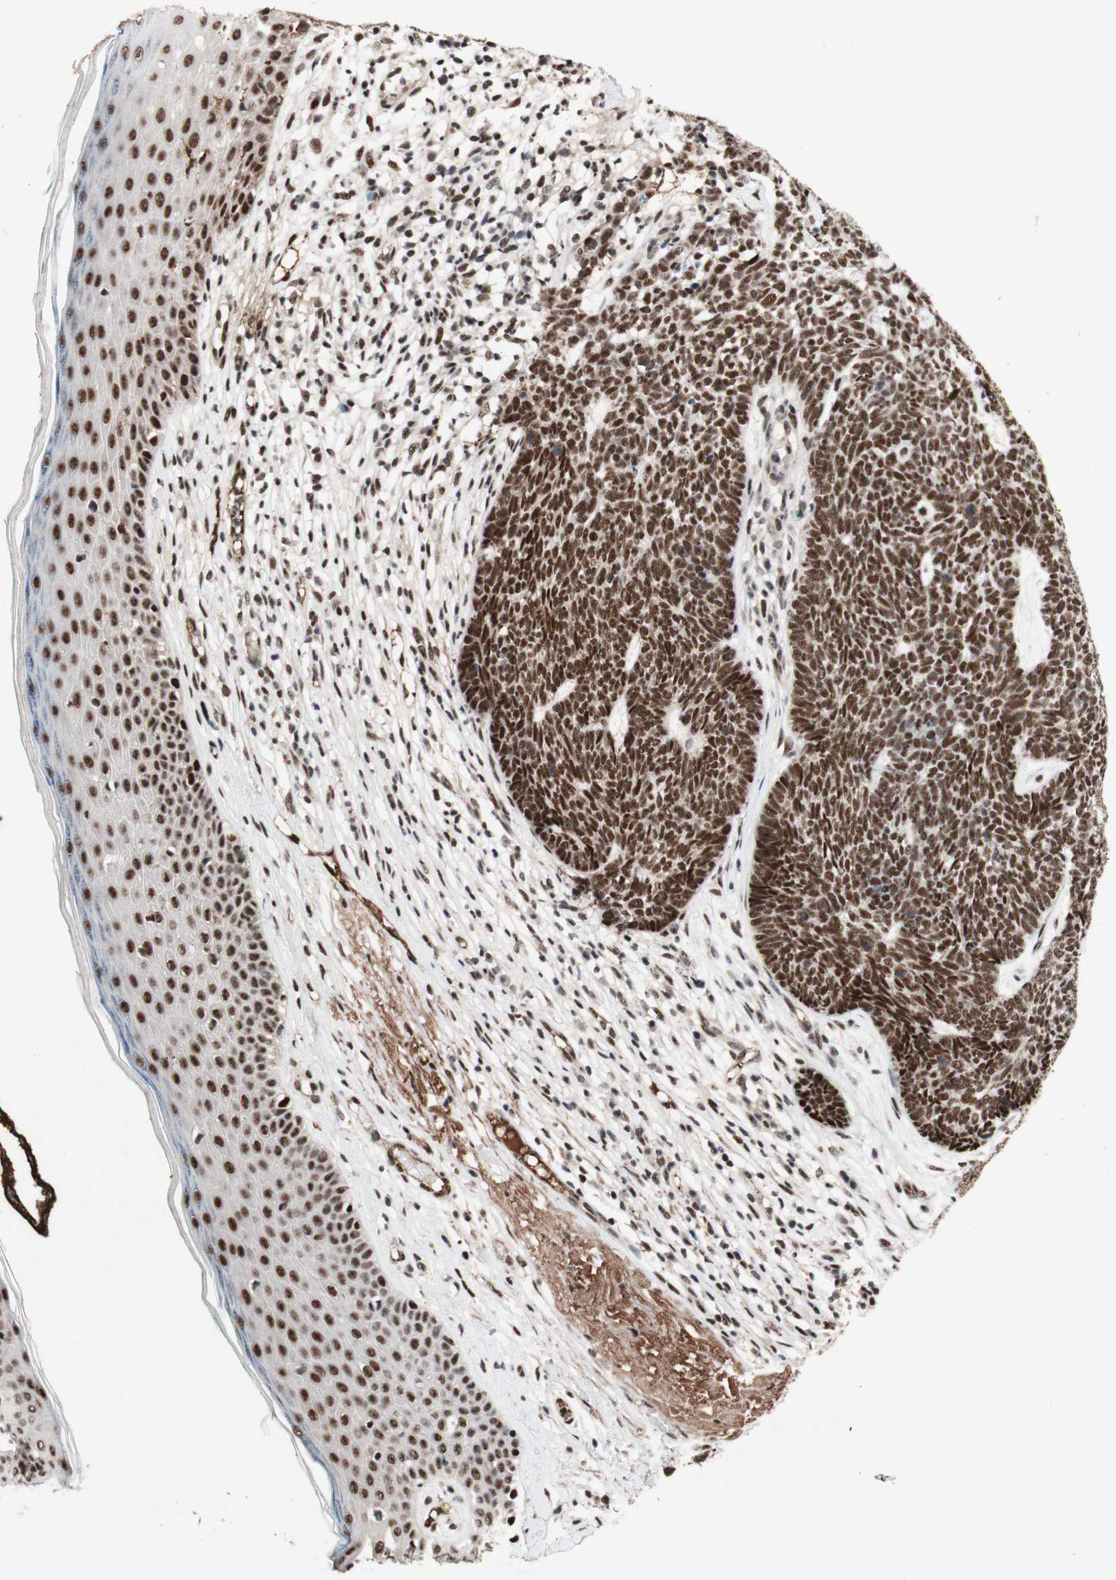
{"staining": {"intensity": "strong", "quantity": ">75%", "location": "nuclear"}, "tissue": "skin cancer", "cell_type": "Tumor cells", "image_type": "cancer", "snomed": [{"axis": "morphology", "description": "Basal cell carcinoma"}, {"axis": "topography", "description": "Skin"}], "caption": "Immunohistochemistry (IHC) of human basal cell carcinoma (skin) demonstrates high levels of strong nuclear staining in approximately >75% of tumor cells. (DAB = brown stain, brightfield microscopy at high magnification).", "gene": "TLE1", "patient": {"sex": "female", "age": 84}}